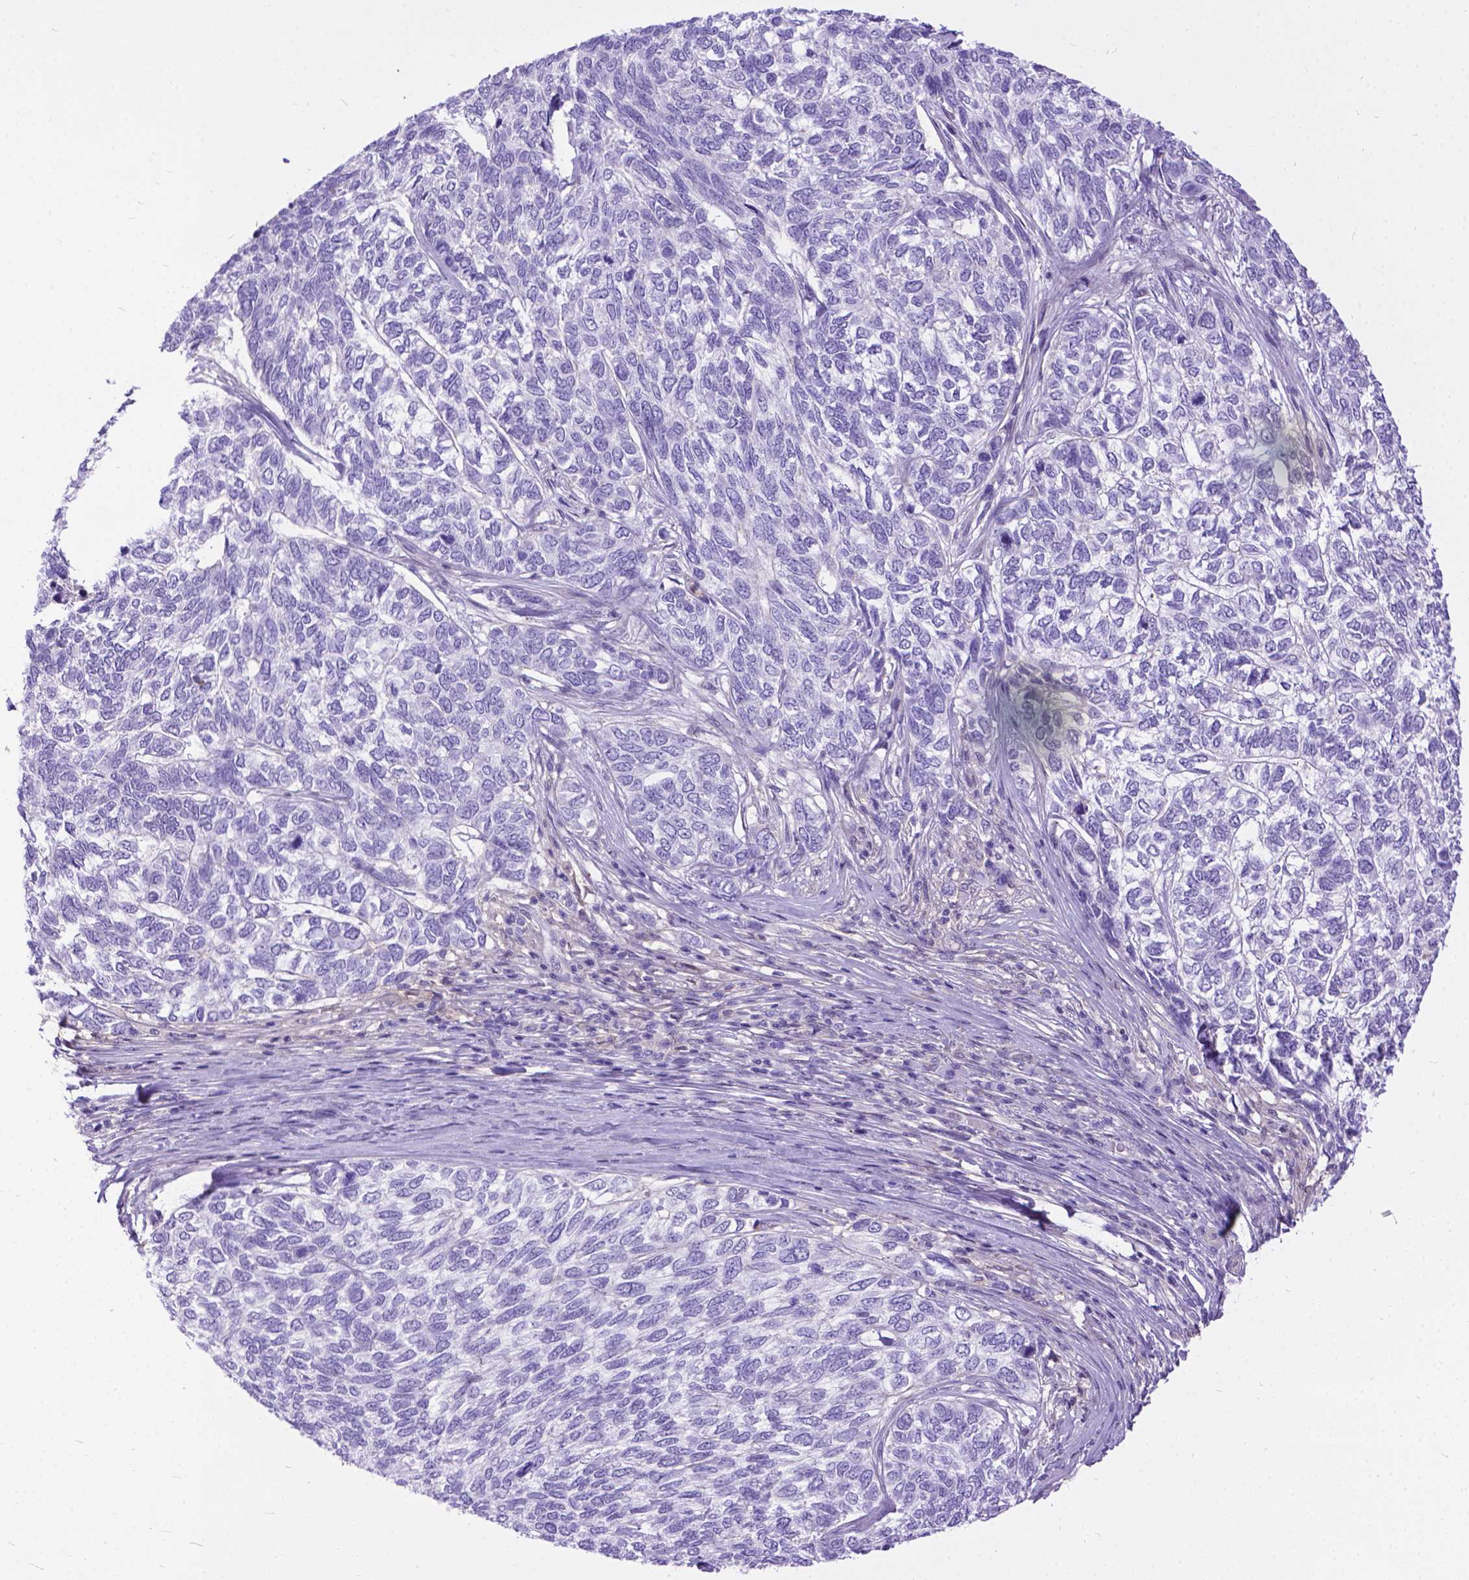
{"staining": {"intensity": "negative", "quantity": "none", "location": "none"}, "tissue": "skin cancer", "cell_type": "Tumor cells", "image_type": "cancer", "snomed": [{"axis": "morphology", "description": "Basal cell carcinoma"}, {"axis": "topography", "description": "Skin"}], "caption": "DAB immunohistochemical staining of human skin cancer reveals no significant expression in tumor cells.", "gene": "TMEM169", "patient": {"sex": "female", "age": 65}}